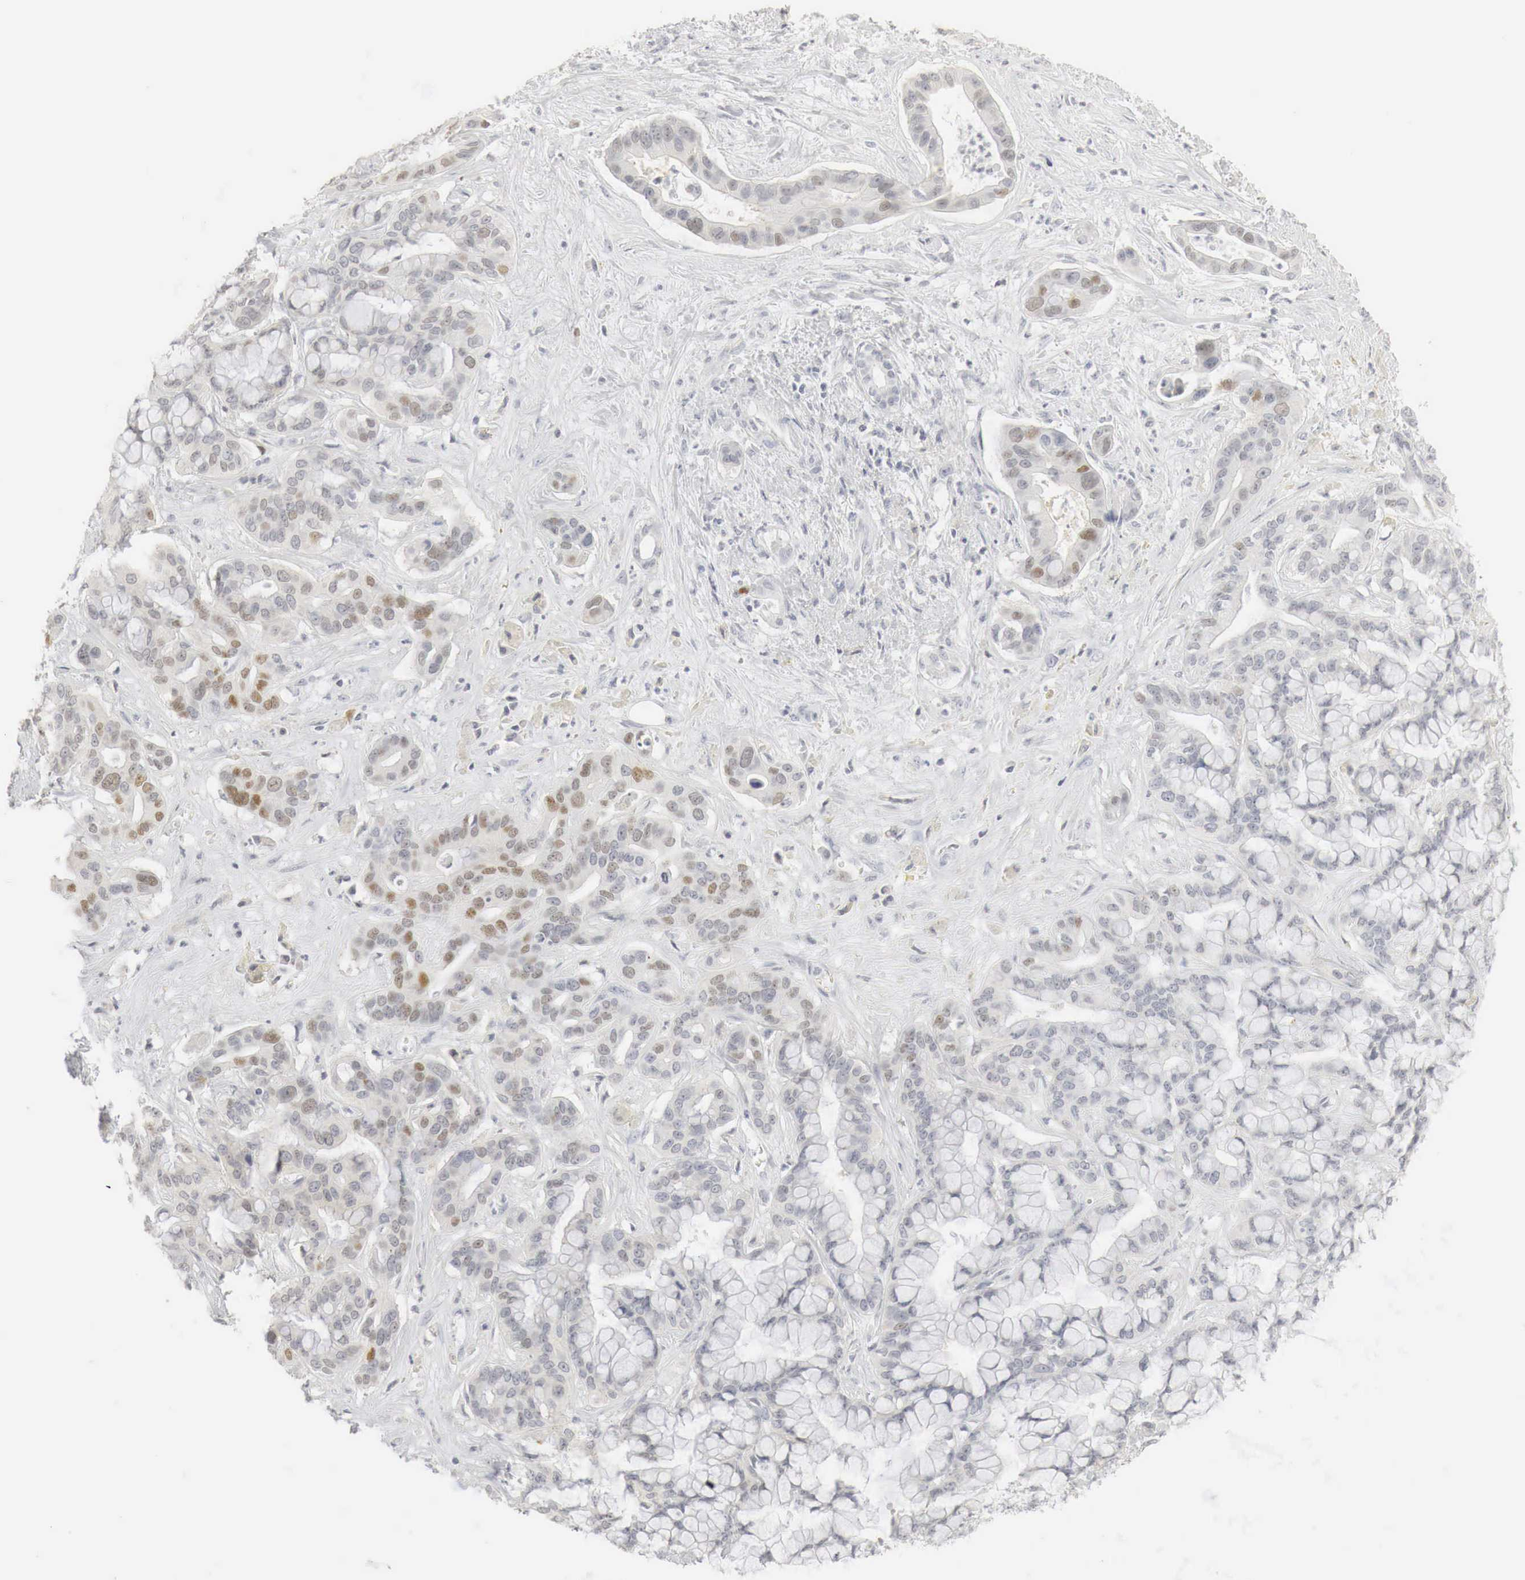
{"staining": {"intensity": "weak", "quantity": "<25%", "location": "cytoplasmic/membranous,nuclear"}, "tissue": "liver cancer", "cell_type": "Tumor cells", "image_type": "cancer", "snomed": [{"axis": "morphology", "description": "Cholangiocarcinoma"}, {"axis": "topography", "description": "Liver"}], "caption": "The image demonstrates no staining of tumor cells in liver cancer (cholangiocarcinoma).", "gene": "TP63", "patient": {"sex": "female", "age": 65}}